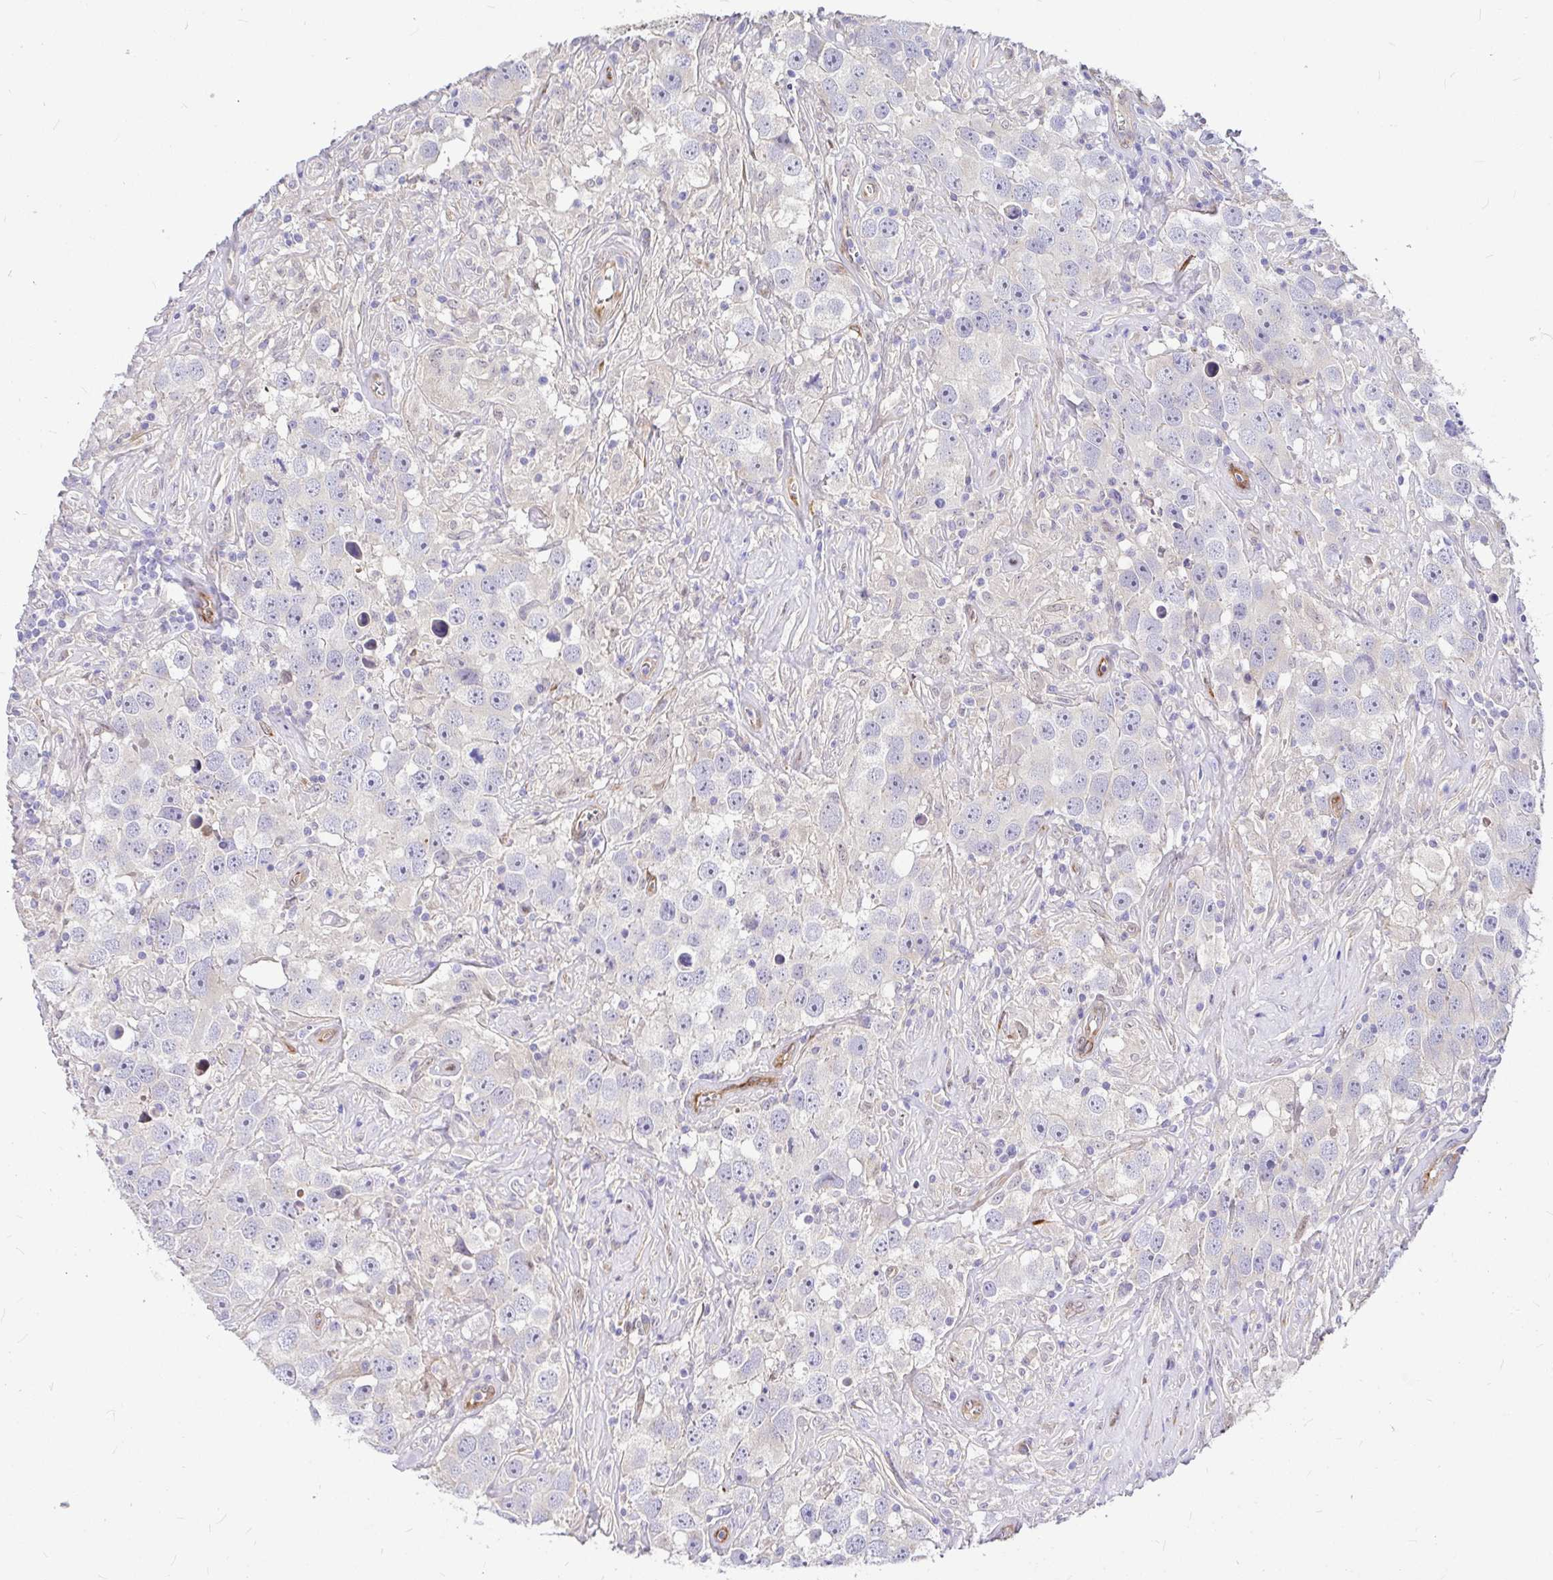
{"staining": {"intensity": "negative", "quantity": "none", "location": "none"}, "tissue": "testis cancer", "cell_type": "Tumor cells", "image_type": "cancer", "snomed": [{"axis": "morphology", "description": "Seminoma, NOS"}, {"axis": "topography", "description": "Testis"}], "caption": "Immunohistochemistry (IHC) of human testis cancer (seminoma) displays no positivity in tumor cells.", "gene": "GABBR2", "patient": {"sex": "male", "age": 49}}